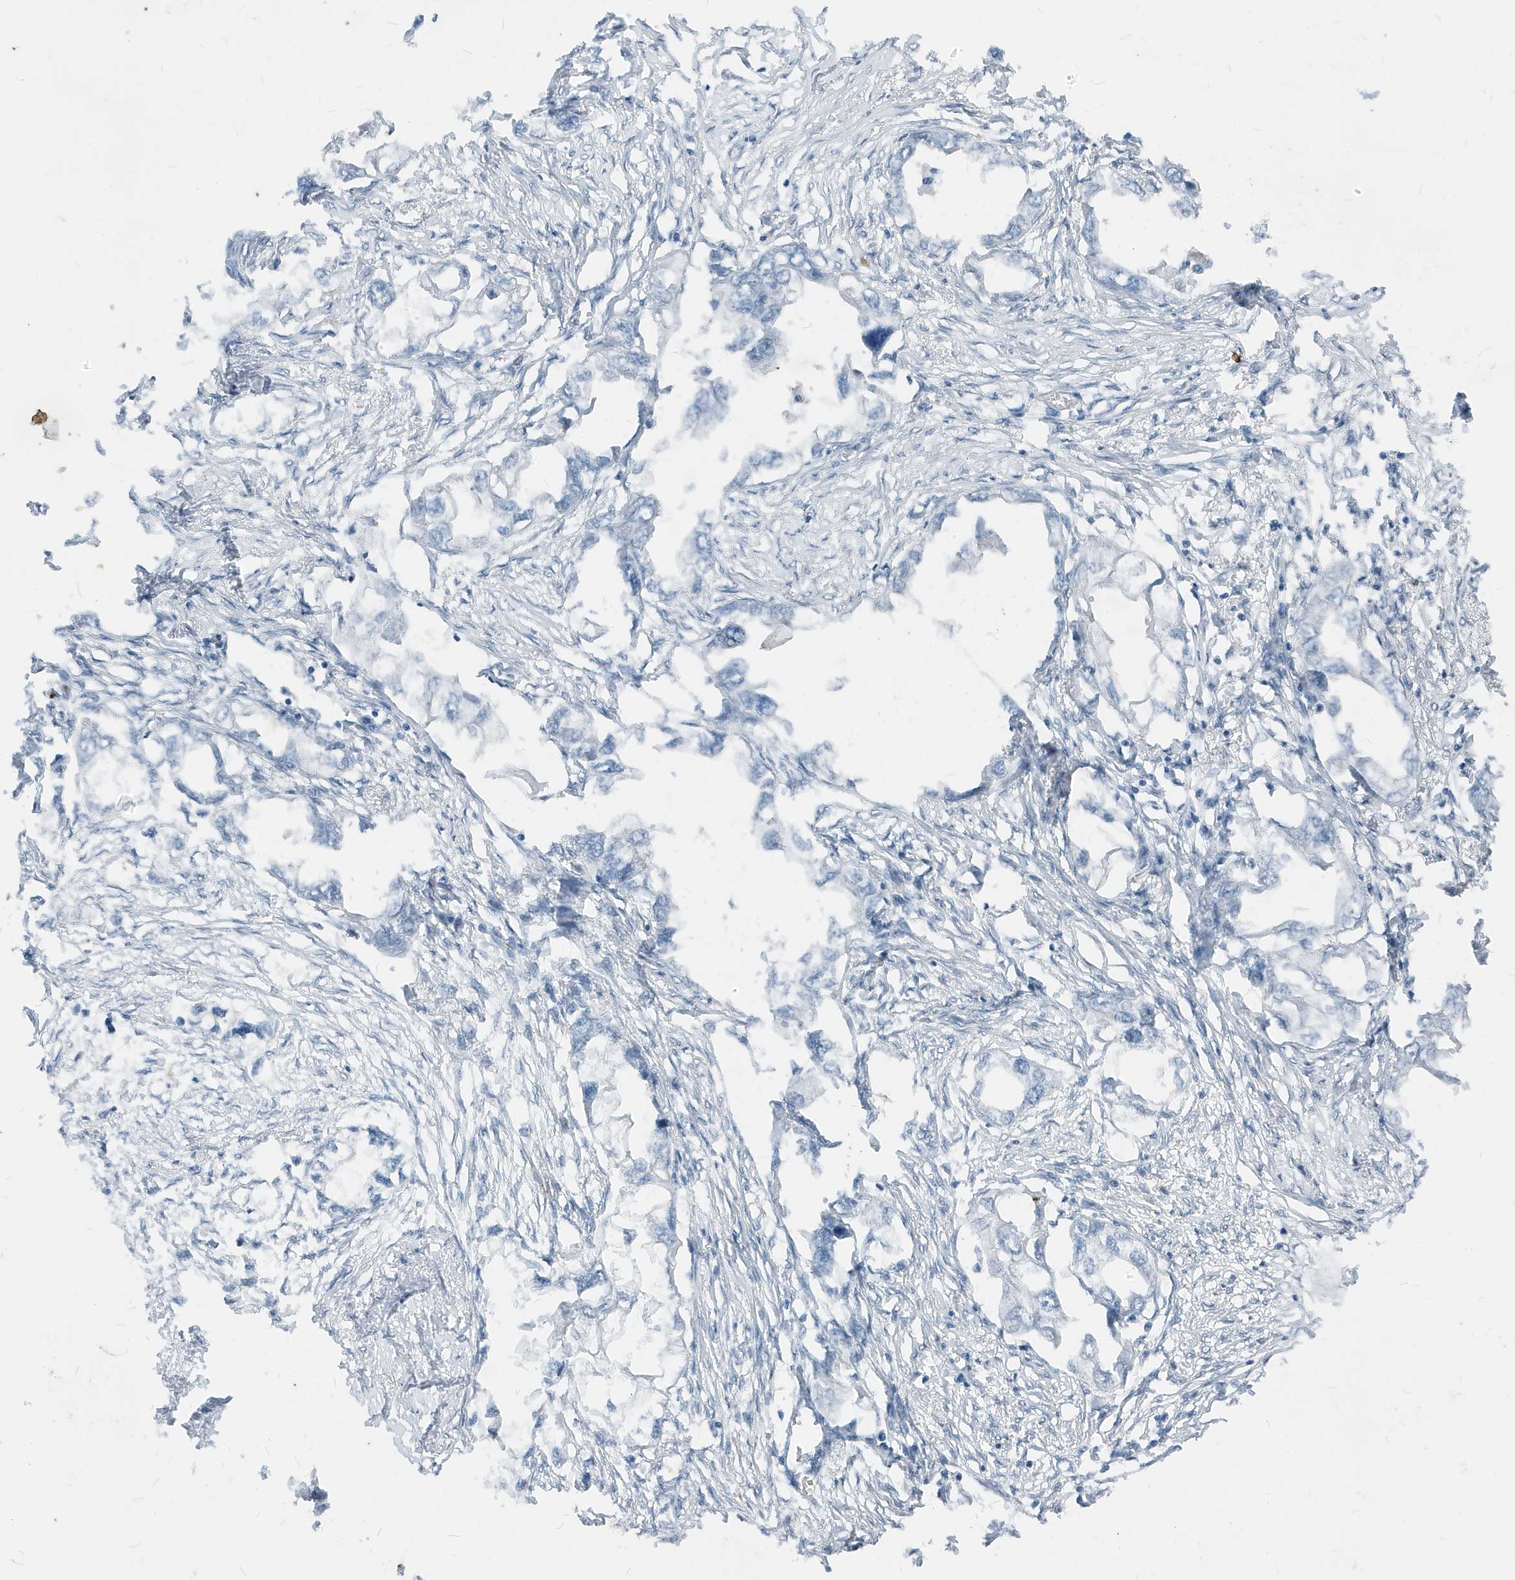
{"staining": {"intensity": "negative", "quantity": "none", "location": "none"}, "tissue": "endometrial cancer", "cell_type": "Tumor cells", "image_type": "cancer", "snomed": [{"axis": "morphology", "description": "Adenocarcinoma, NOS"}, {"axis": "morphology", "description": "Adenocarcinoma, metastatic, NOS"}, {"axis": "topography", "description": "Adipose tissue"}, {"axis": "topography", "description": "Endometrium"}], "caption": "Tumor cells show no significant protein staining in endometrial cancer. Nuclei are stained in blue.", "gene": "NCOA7", "patient": {"sex": "female", "age": 67}}